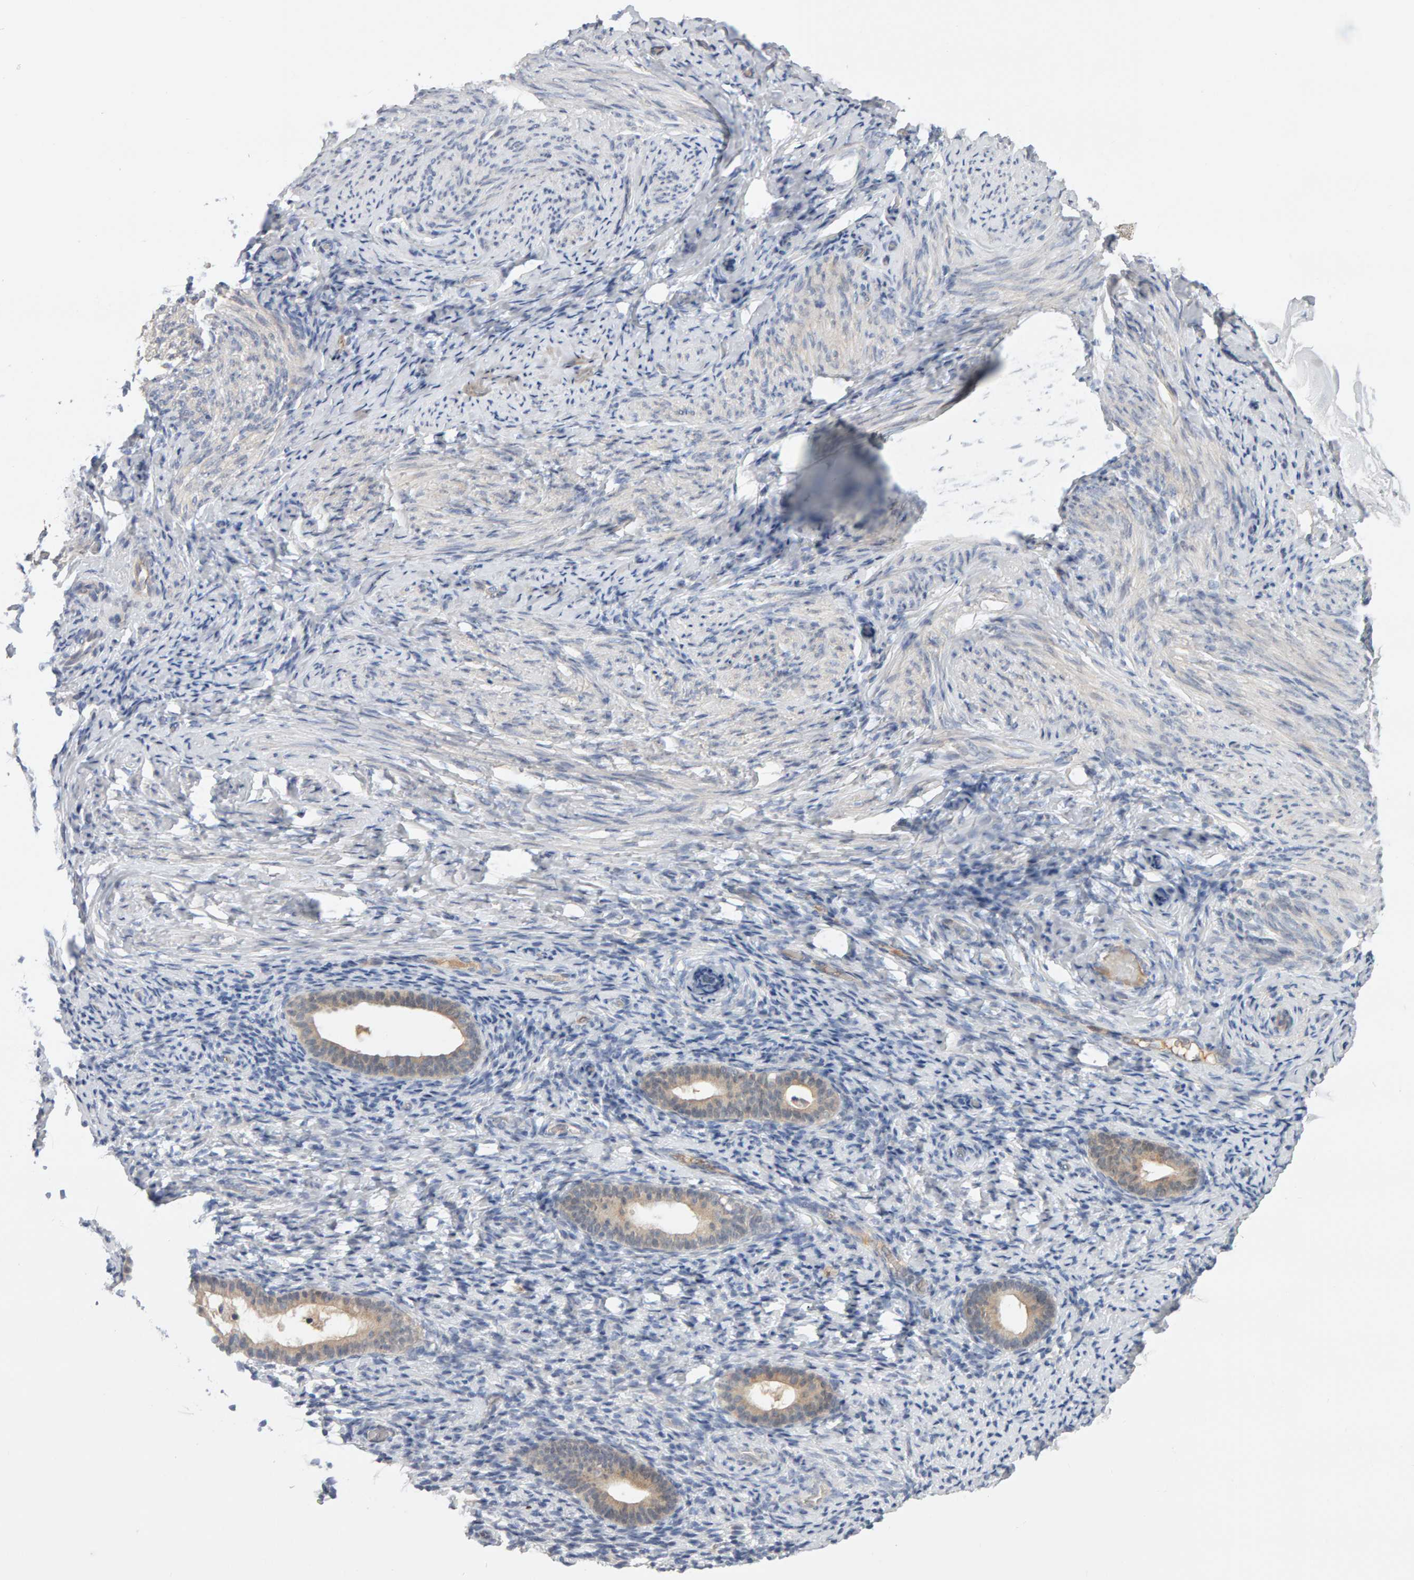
{"staining": {"intensity": "negative", "quantity": "none", "location": "none"}, "tissue": "endometrium", "cell_type": "Cells in endometrial stroma", "image_type": "normal", "snomed": [{"axis": "morphology", "description": "Normal tissue, NOS"}, {"axis": "topography", "description": "Endometrium"}], "caption": "This is a photomicrograph of immunohistochemistry staining of benign endometrium, which shows no expression in cells in endometrial stroma. Nuclei are stained in blue.", "gene": "GFUS", "patient": {"sex": "female", "age": 51}}